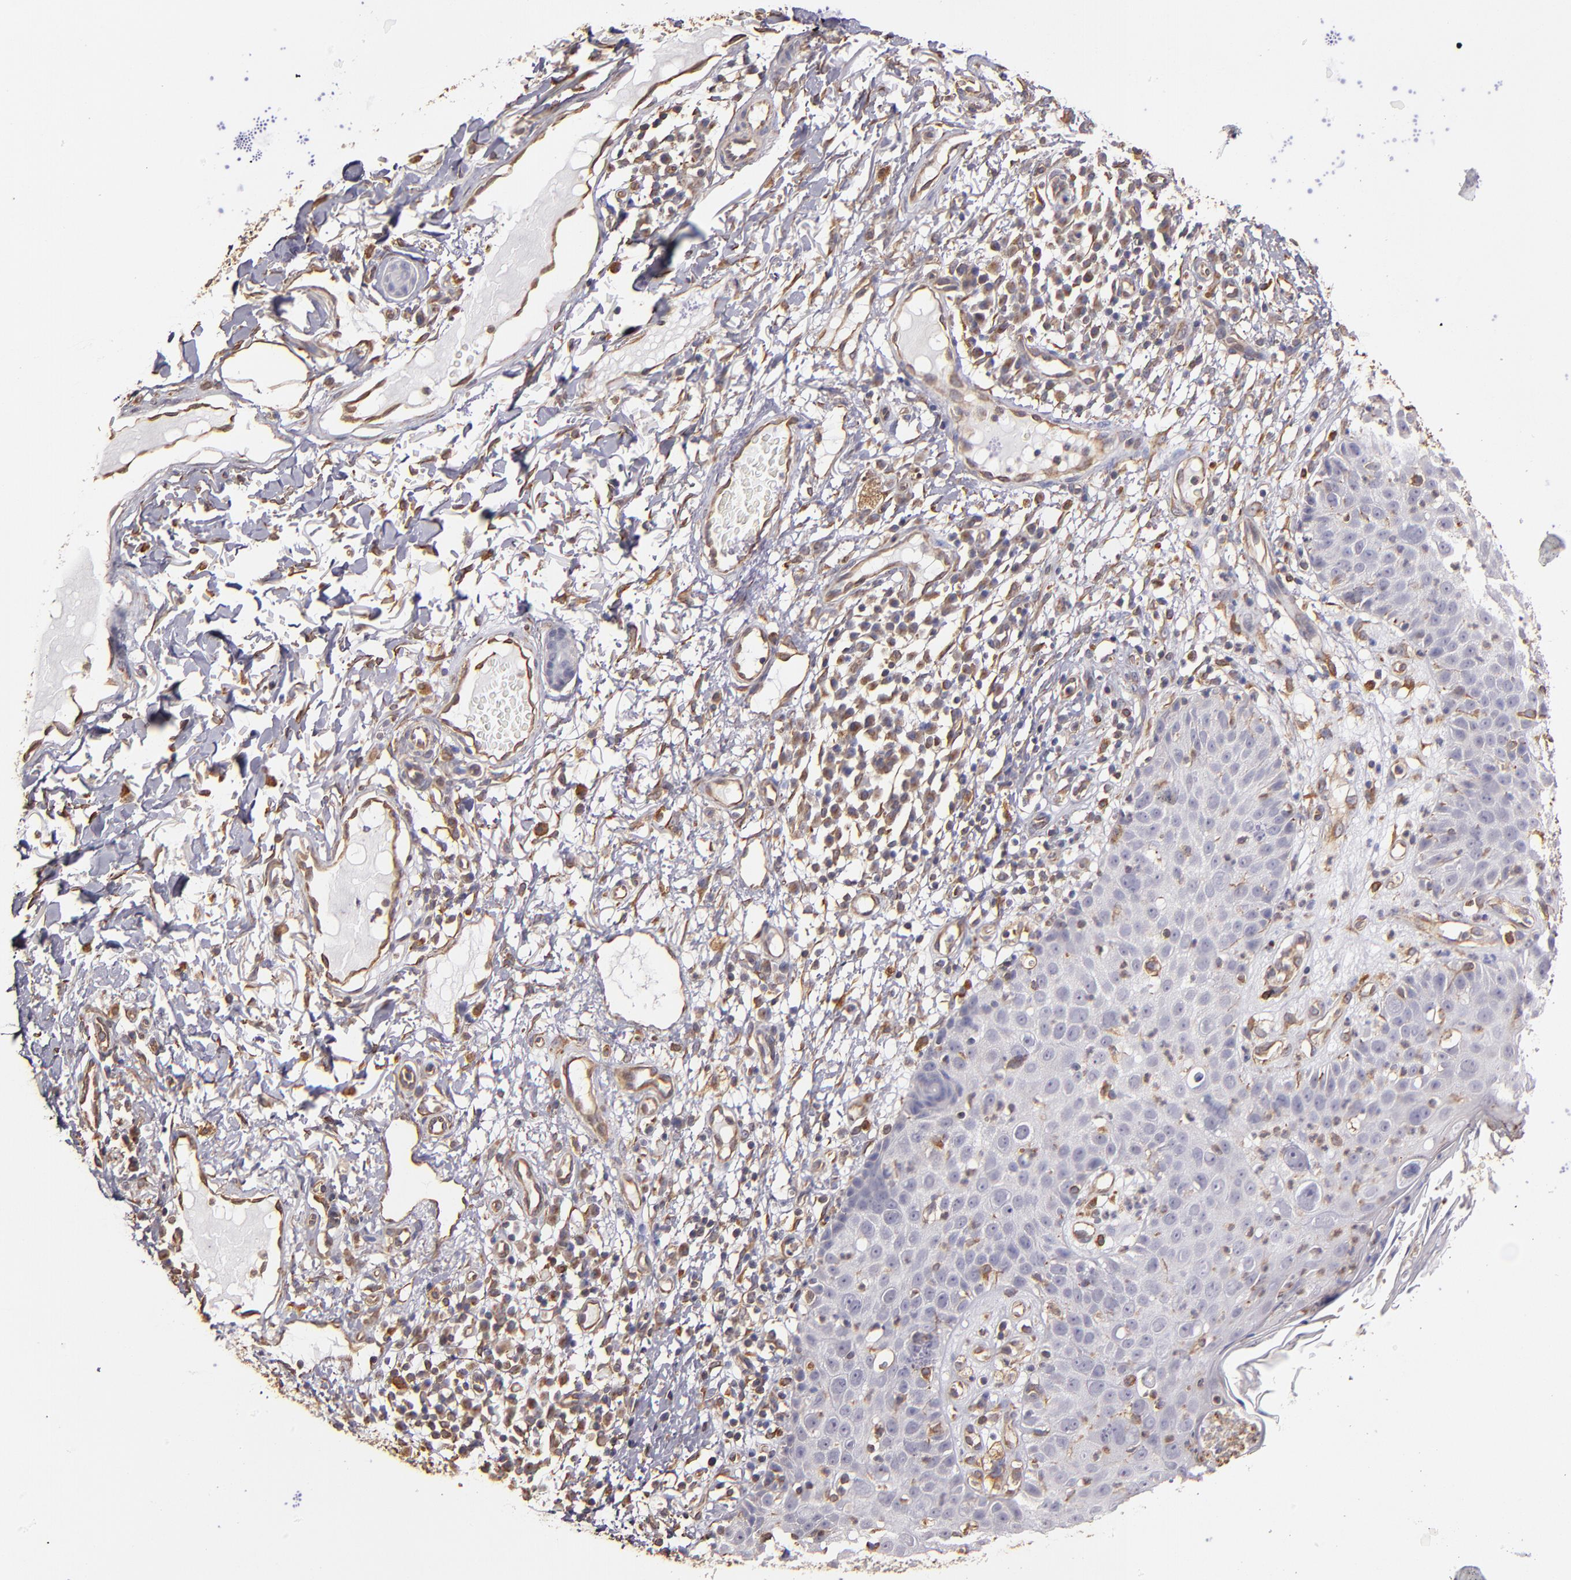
{"staining": {"intensity": "negative", "quantity": "none", "location": "none"}, "tissue": "skin cancer", "cell_type": "Tumor cells", "image_type": "cancer", "snomed": [{"axis": "morphology", "description": "Squamous cell carcinoma, NOS"}, {"axis": "topography", "description": "Skin"}], "caption": "There is no significant expression in tumor cells of squamous cell carcinoma (skin).", "gene": "ABCC1", "patient": {"sex": "male", "age": 87}}